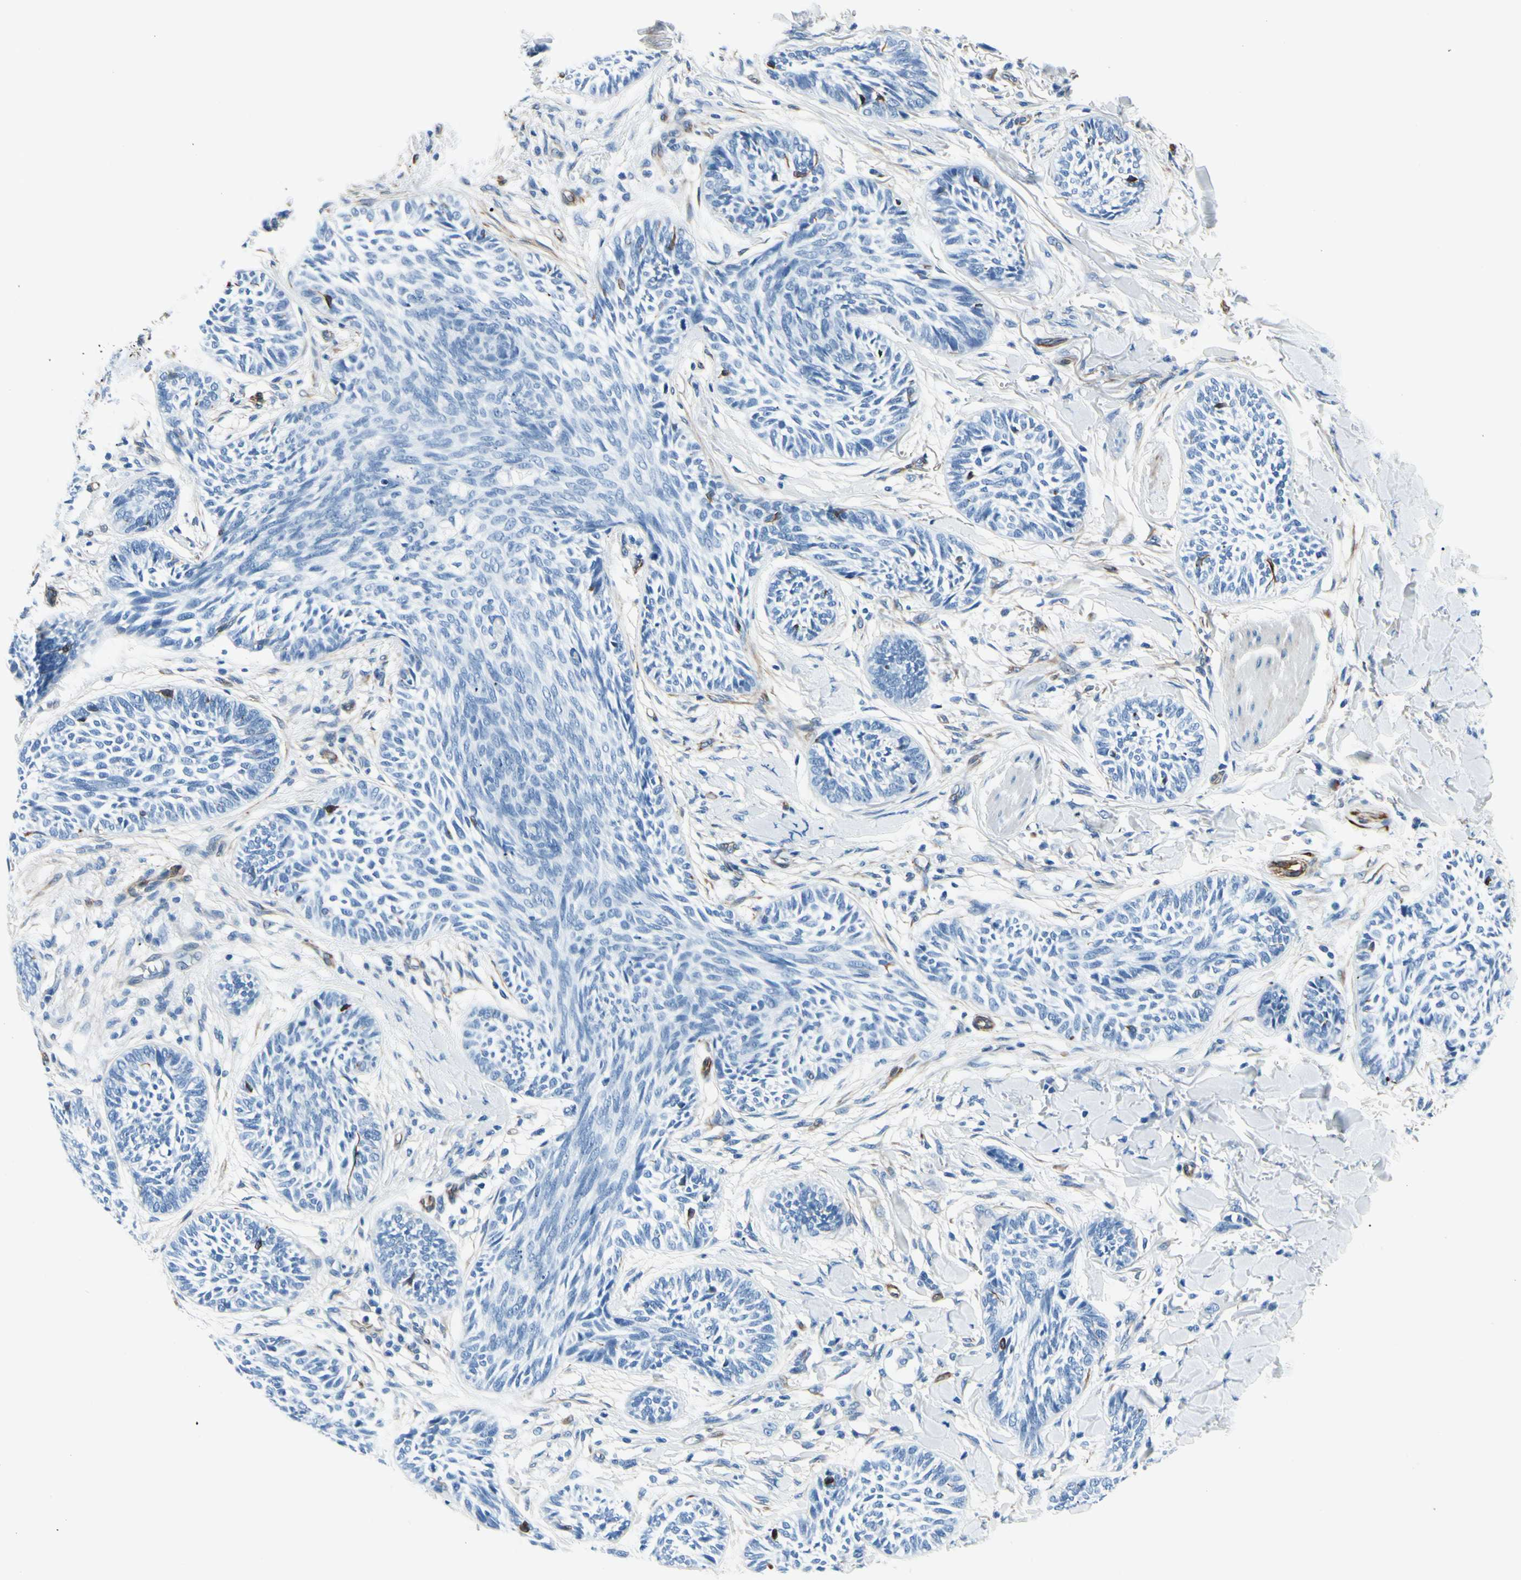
{"staining": {"intensity": "negative", "quantity": "none", "location": "none"}, "tissue": "skin cancer", "cell_type": "Tumor cells", "image_type": "cancer", "snomed": [{"axis": "morphology", "description": "Papilloma, NOS"}, {"axis": "morphology", "description": "Basal cell carcinoma"}, {"axis": "topography", "description": "Skin"}], "caption": "The image displays no significant positivity in tumor cells of skin cancer (papilloma).", "gene": "PTH2R", "patient": {"sex": "male", "age": 87}}